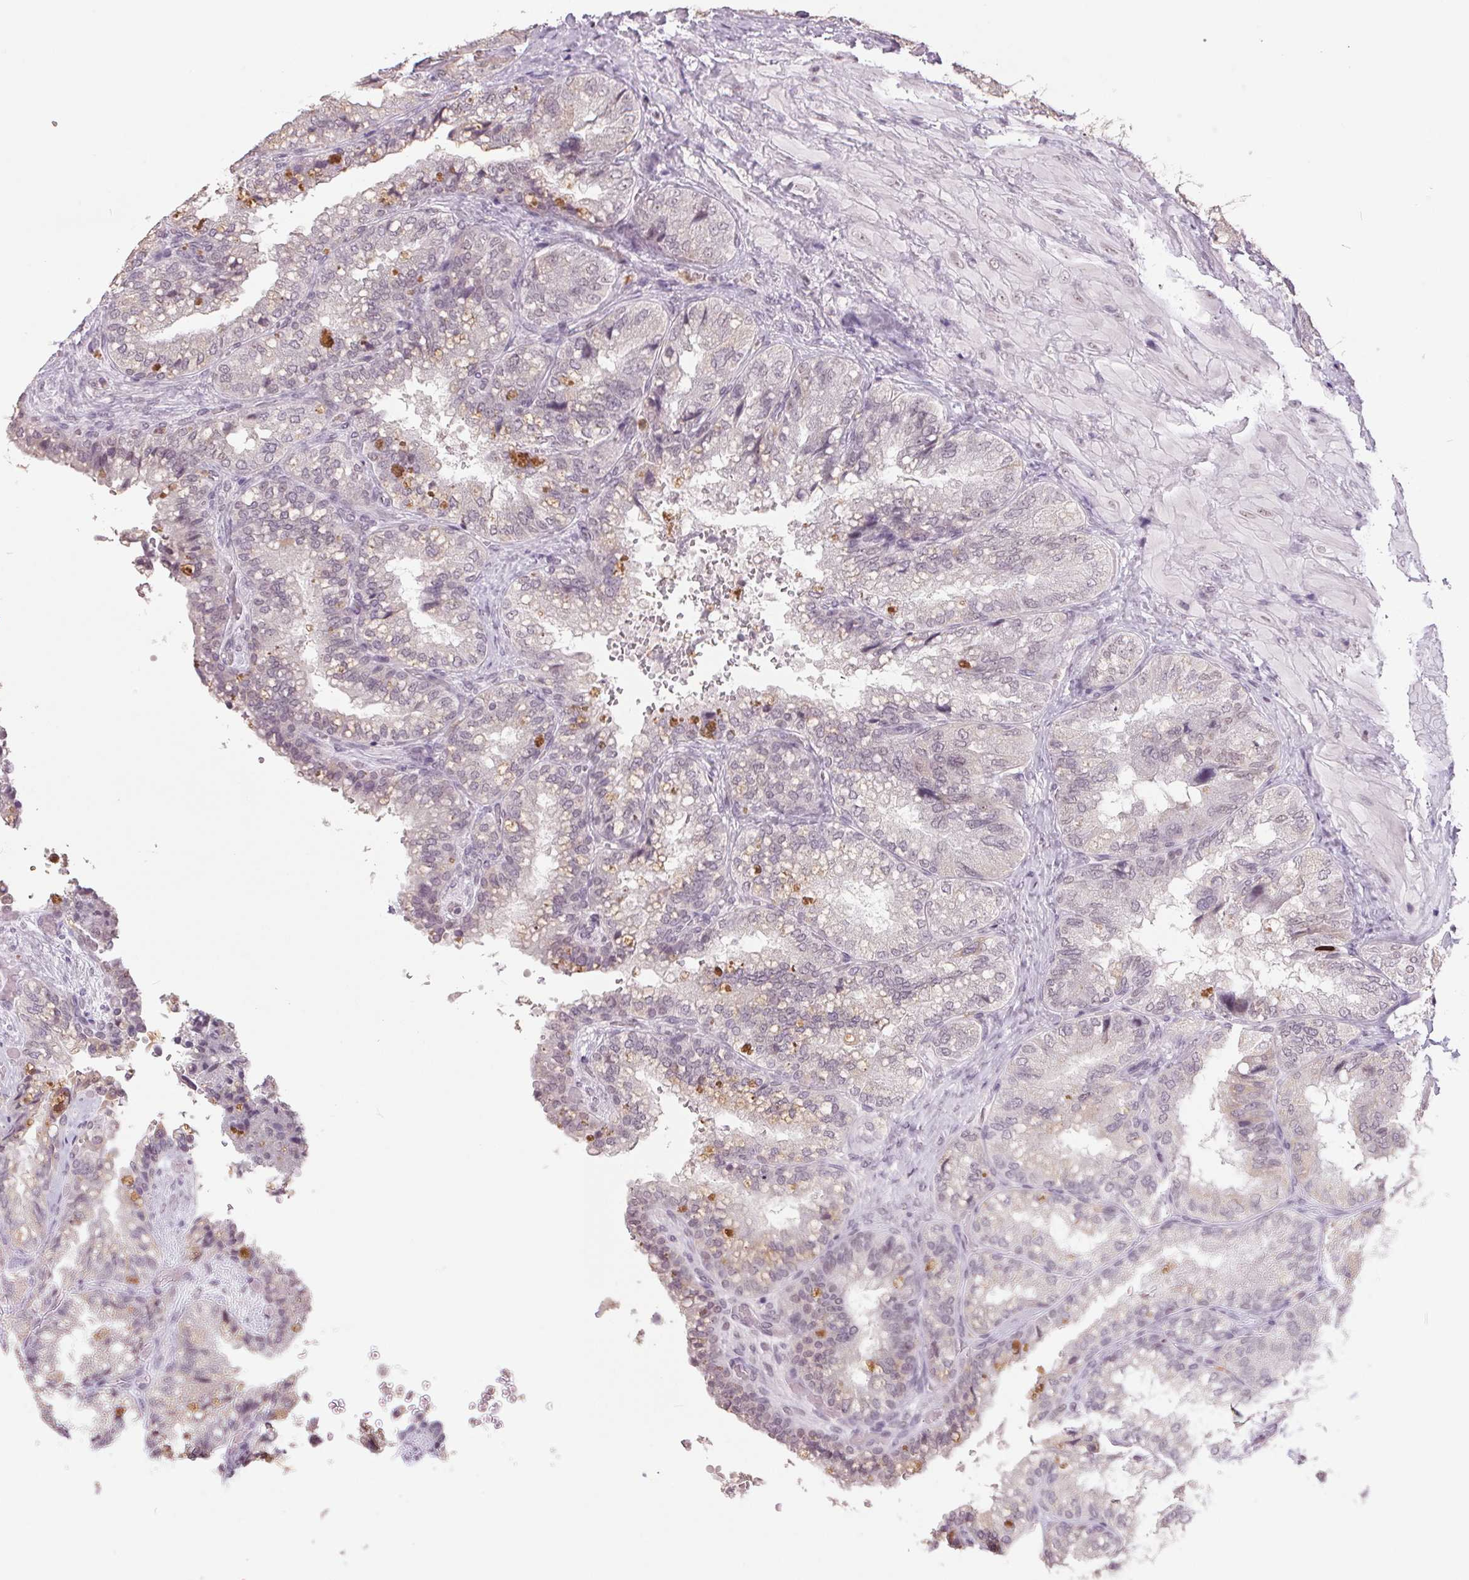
{"staining": {"intensity": "moderate", "quantity": "<25%", "location": "cytoplasmic/membranous,nuclear"}, "tissue": "seminal vesicle", "cell_type": "Glandular cells", "image_type": "normal", "snomed": [{"axis": "morphology", "description": "Normal tissue, NOS"}, {"axis": "topography", "description": "Seminal veicle"}], "caption": "An IHC image of benign tissue is shown. Protein staining in brown highlights moderate cytoplasmic/membranous,nuclear positivity in seminal vesicle within glandular cells. (DAB (3,3'-diaminobenzidine) = brown stain, brightfield microscopy at high magnification).", "gene": "SMIM6", "patient": {"sex": "male", "age": 57}}